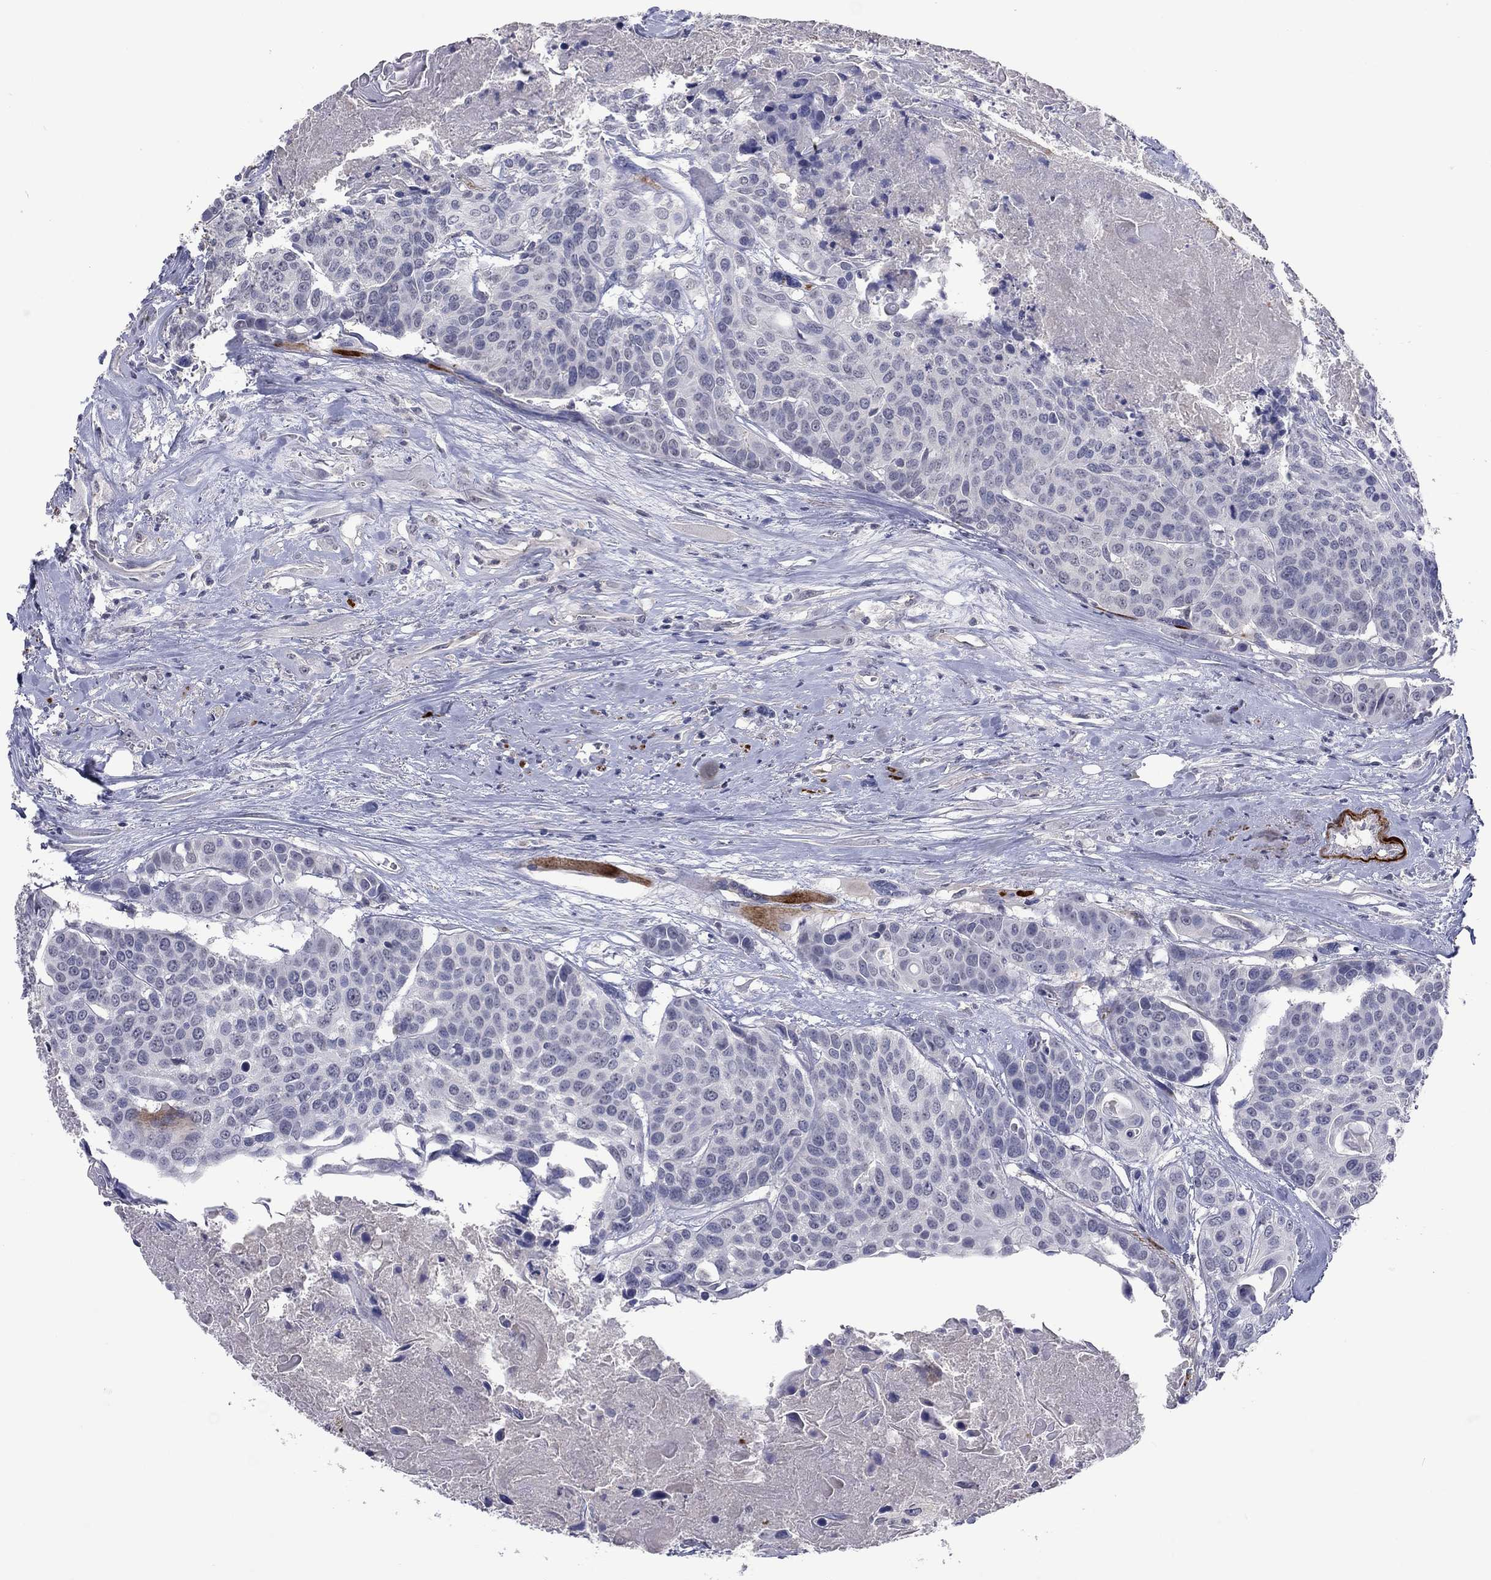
{"staining": {"intensity": "negative", "quantity": "none", "location": "none"}, "tissue": "head and neck cancer", "cell_type": "Tumor cells", "image_type": "cancer", "snomed": [{"axis": "morphology", "description": "Squamous cell carcinoma, NOS"}, {"axis": "topography", "description": "Oral tissue"}, {"axis": "topography", "description": "Head-Neck"}], "caption": "Immunohistochemistry of human head and neck squamous cell carcinoma exhibits no expression in tumor cells.", "gene": "IP6K3", "patient": {"sex": "male", "age": 56}}